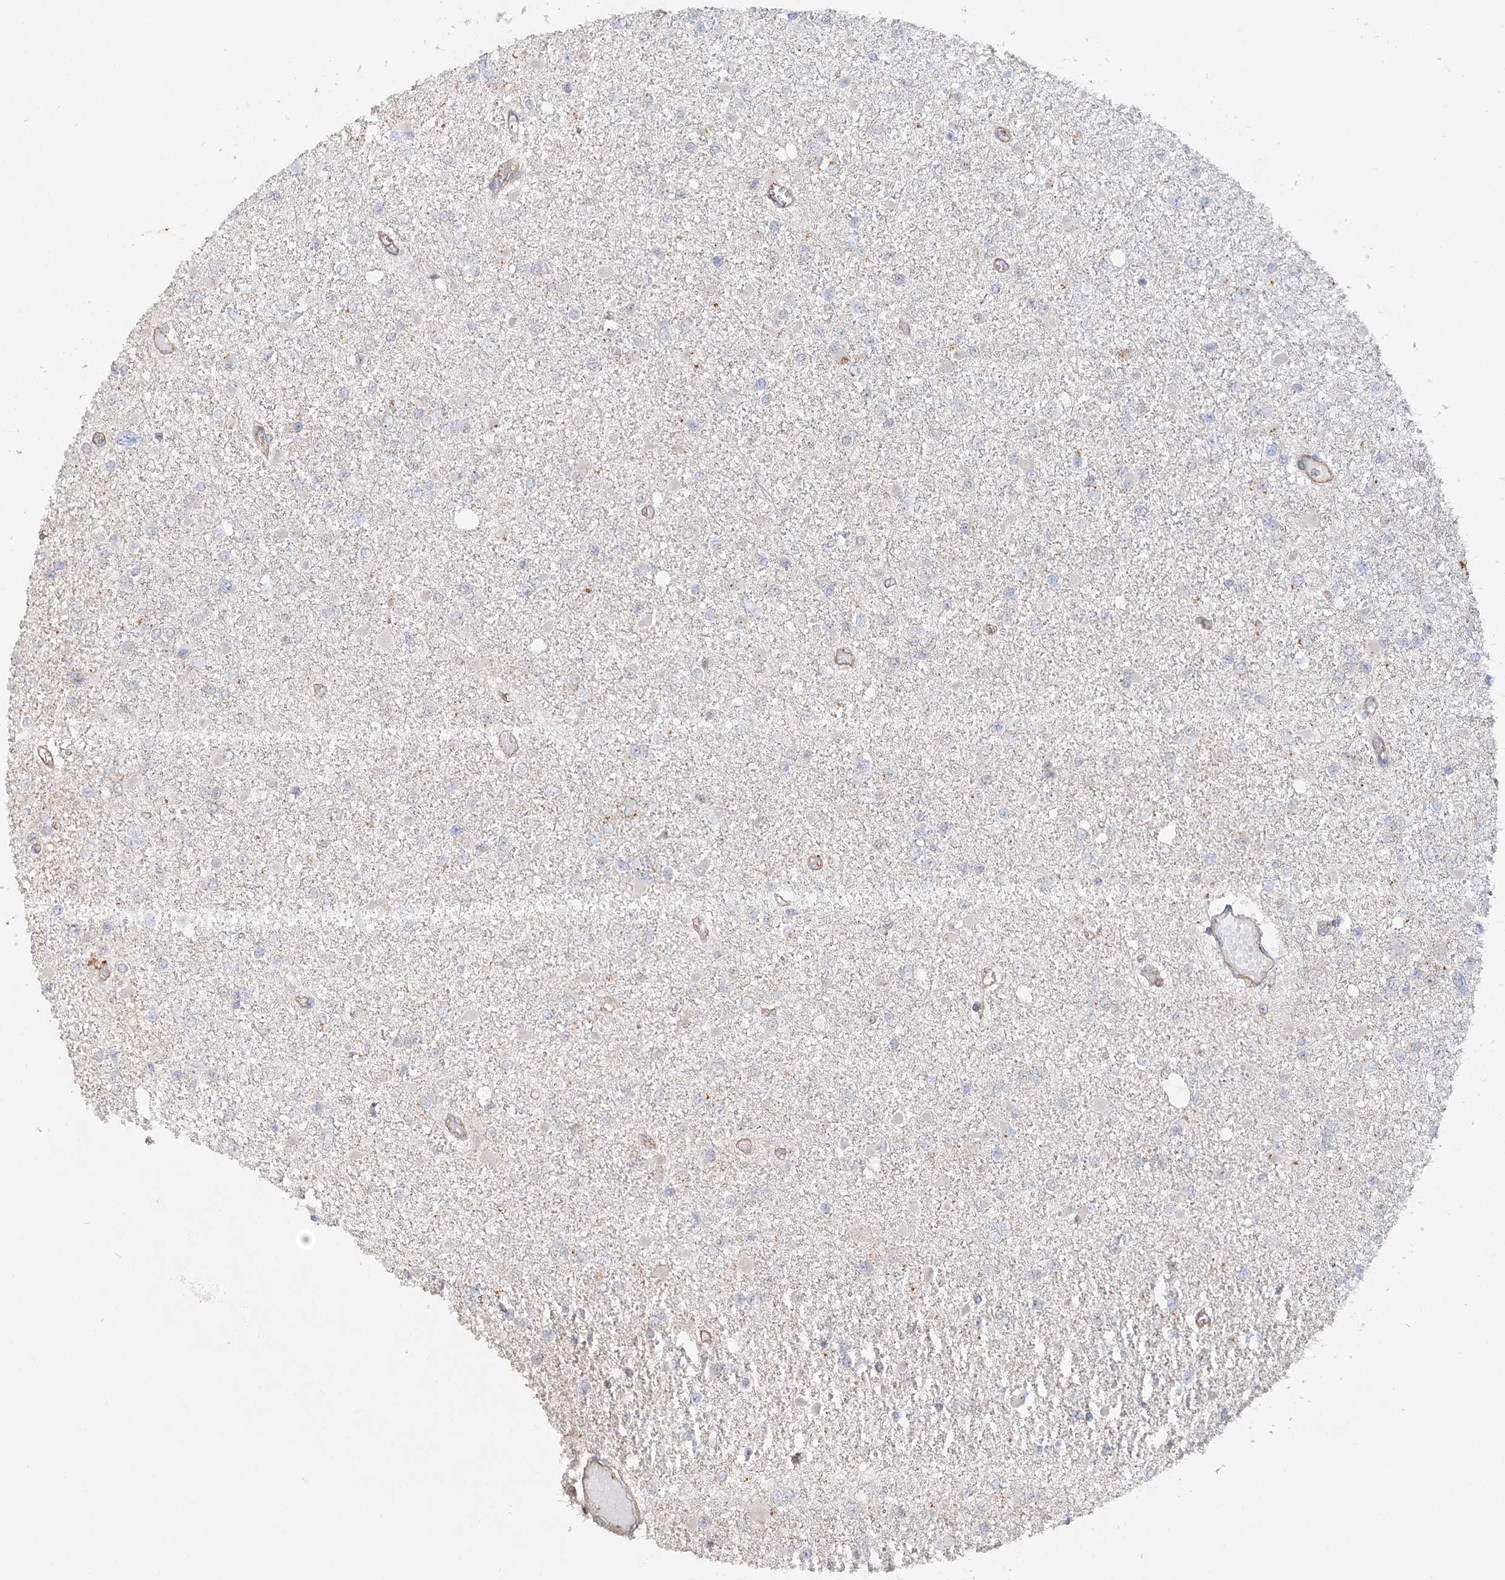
{"staining": {"intensity": "negative", "quantity": "none", "location": "none"}, "tissue": "glioma", "cell_type": "Tumor cells", "image_type": "cancer", "snomed": [{"axis": "morphology", "description": "Glioma, malignant, Low grade"}, {"axis": "topography", "description": "Brain"}], "caption": "Tumor cells show no significant positivity in malignant low-grade glioma. (DAB (3,3'-diaminobenzidine) immunohistochemistry with hematoxylin counter stain).", "gene": "MAT2B", "patient": {"sex": "female", "age": 22}}